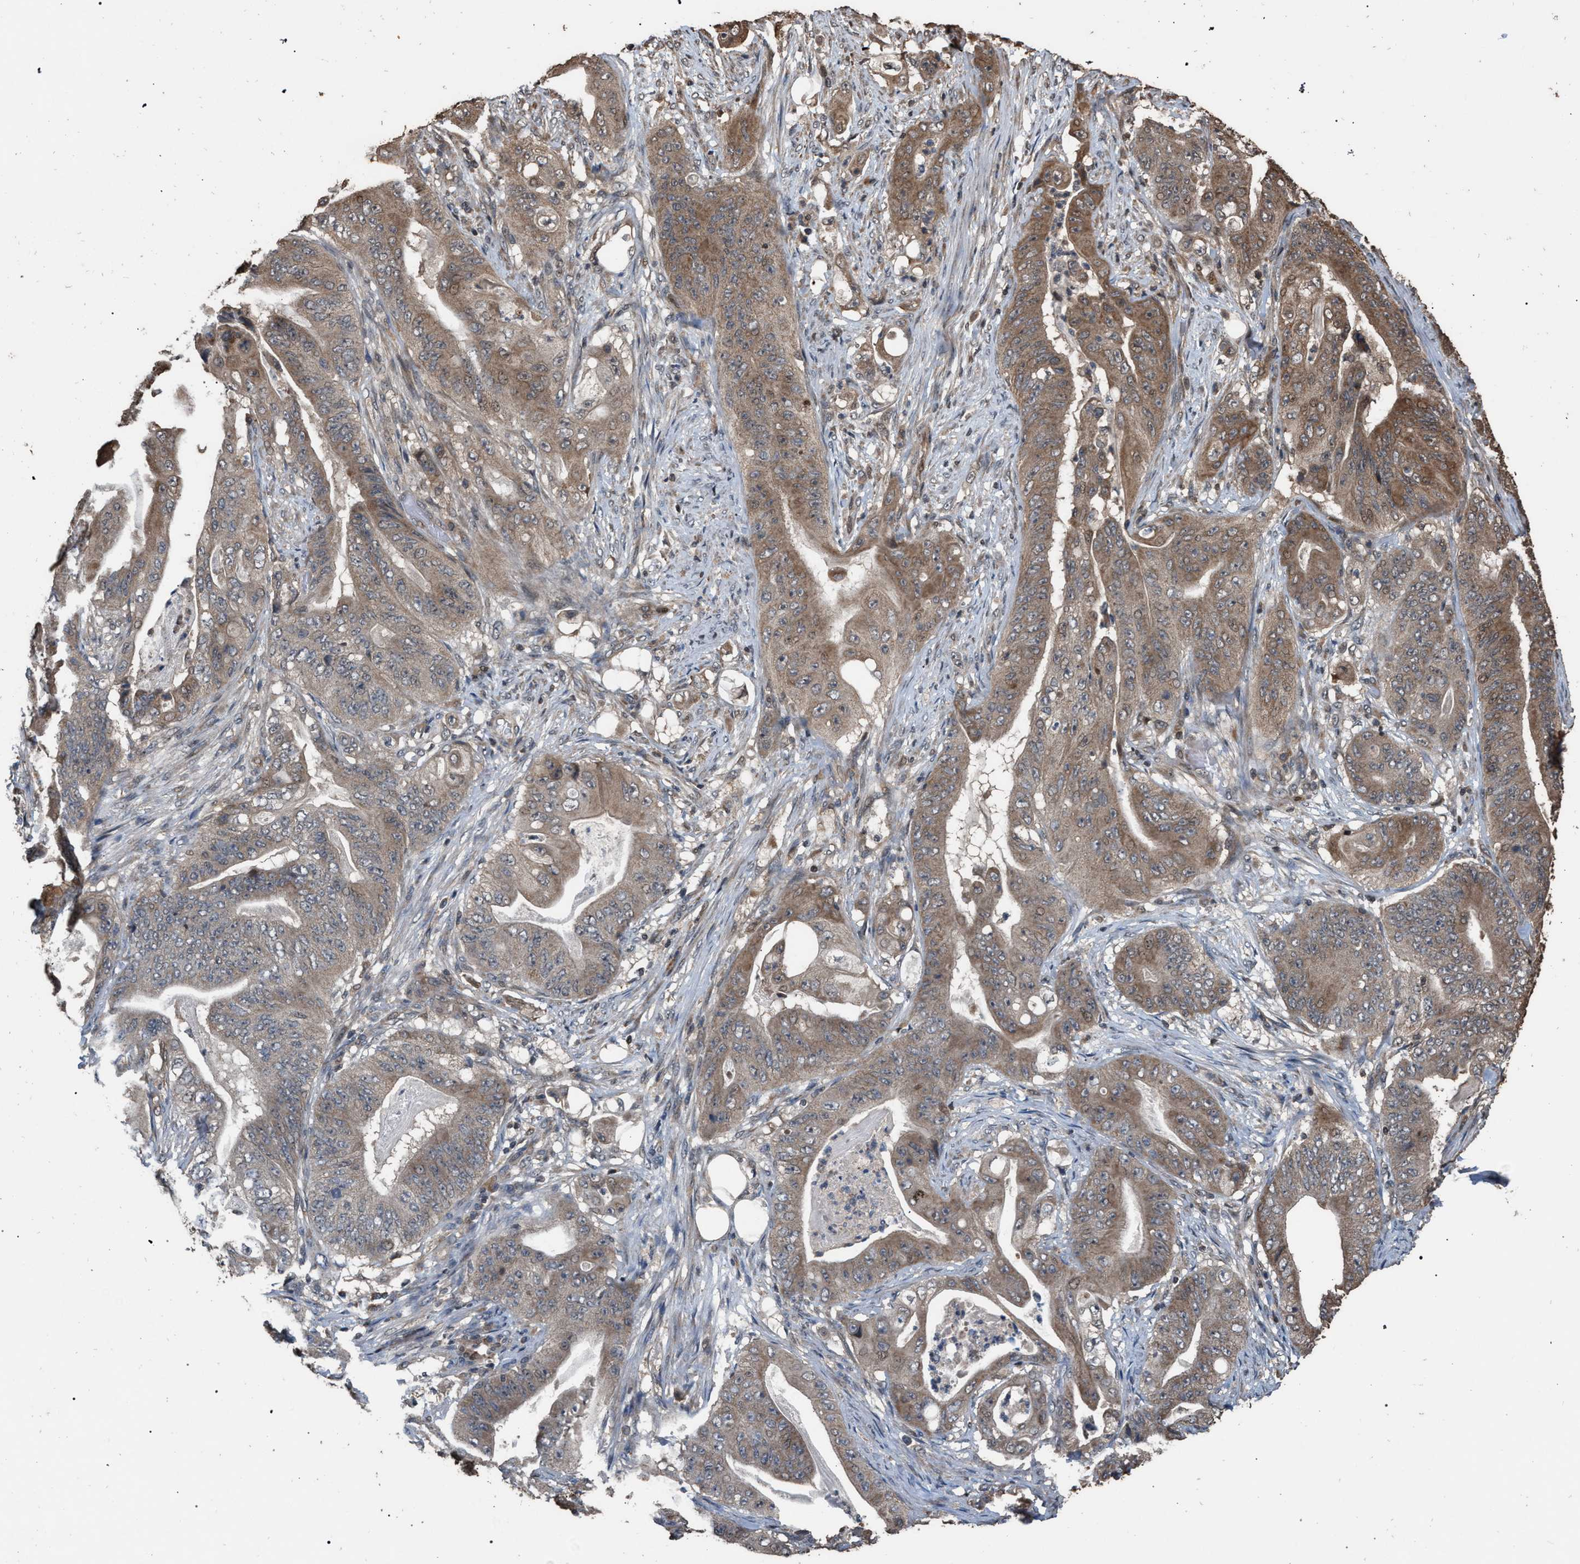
{"staining": {"intensity": "weak", "quantity": ">75%", "location": "cytoplasmic/membranous"}, "tissue": "stomach cancer", "cell_type": "Tumor cells", "image_type": "cancer", "snomed": [{"axis": "morphology", "description": "Adenocarcinoma, NOS"}, {"axis": "topography", "description": "Stomach"}], "caption": "DAB (3,3'-diaminobenzidine) immunohistochemical staining of stomach cancer (adenocarcinoma) exhibits weak cytoplasmic/membranous protein expression in about >75% of tumor cells. Using DAB (3,3'-diaminobenzidine) (brown) and hematoxylin (blue) stains, captured at high magnification using brightfield microscopy.", "gene": "NAA35", "patient": {"sex": "female", "age": 73}}